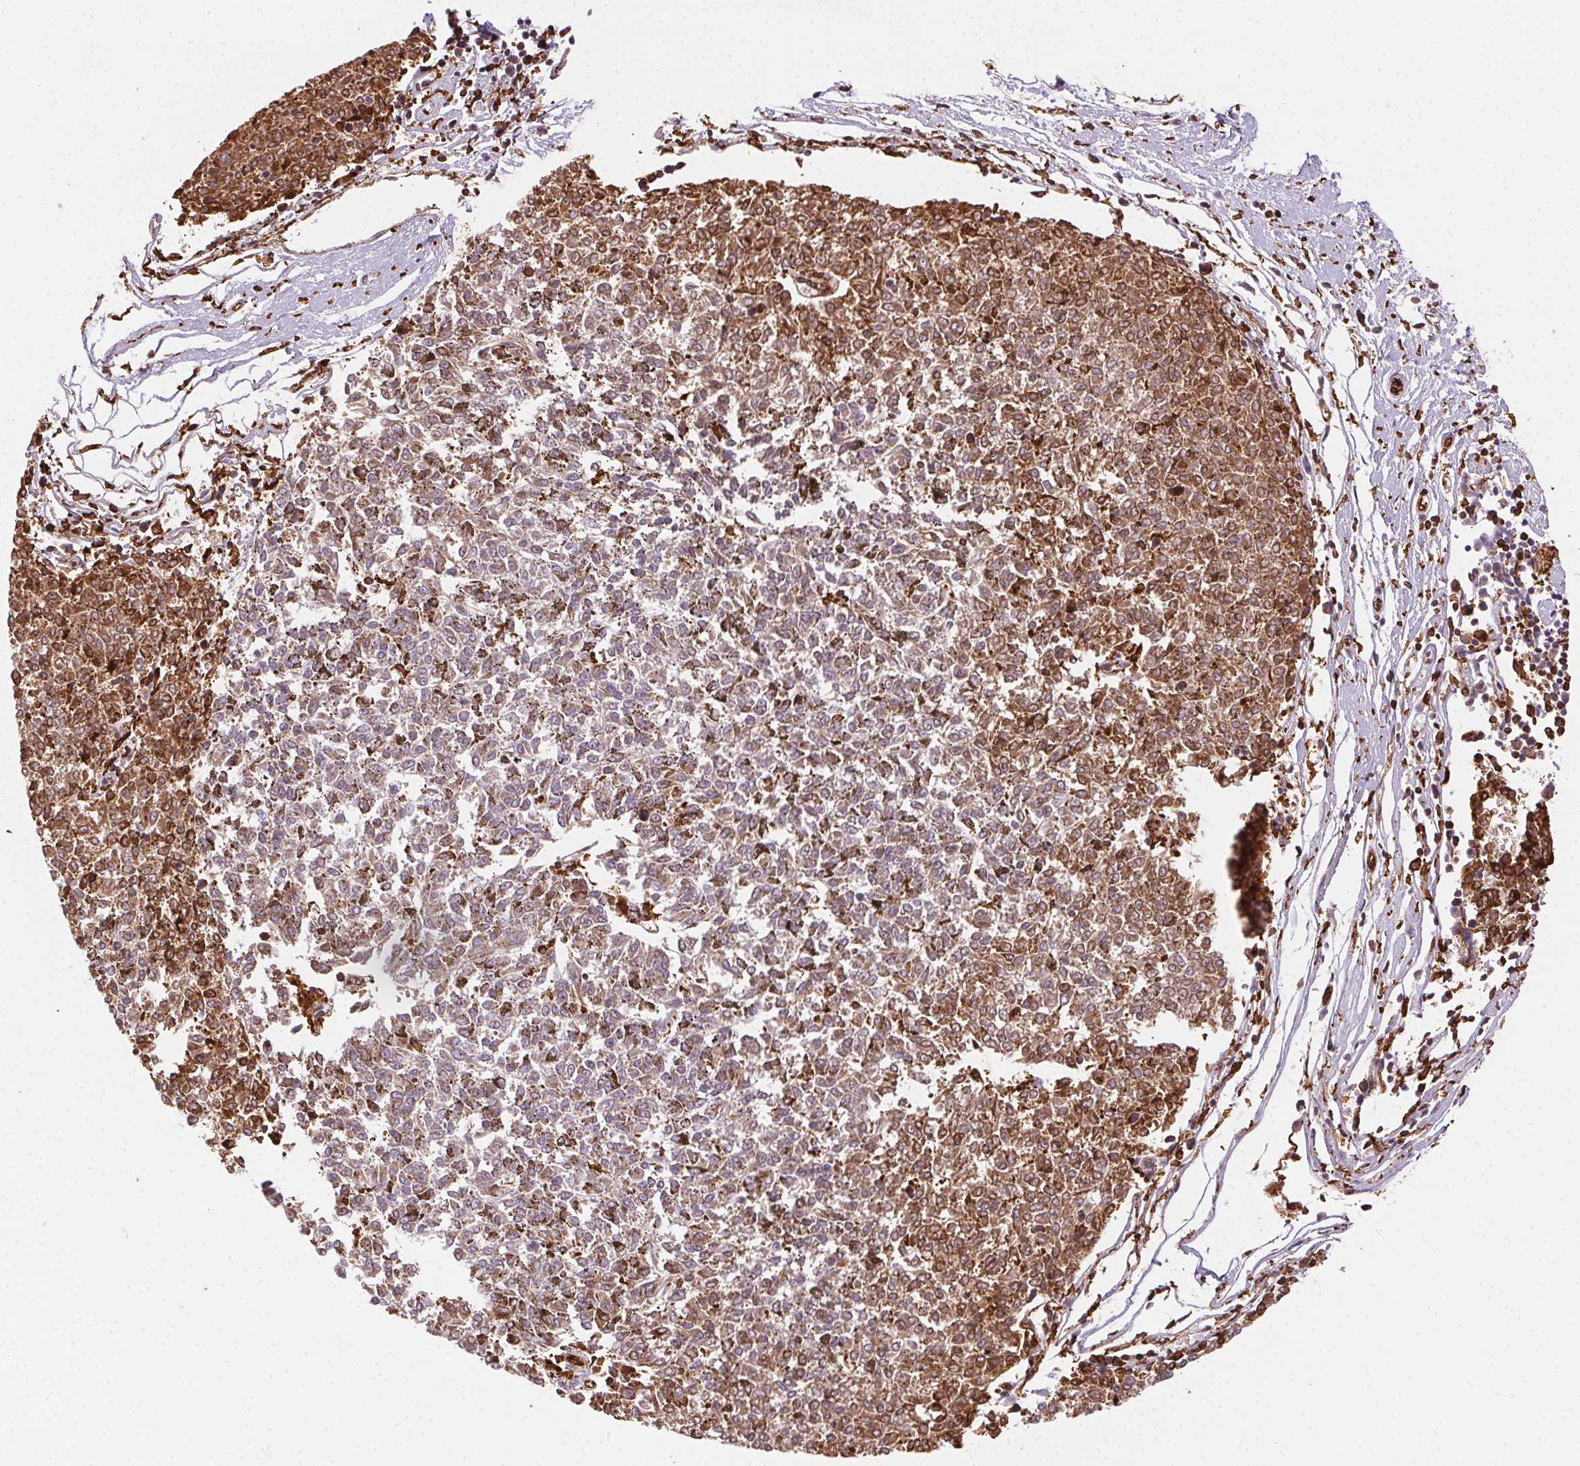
{"staining": {"intensity": "moderate", "quantity": "25%-75%", "location": "cytoplasmic/membranous"}, "tissue": "melanoma", "cell_type": "Tumor cells", "image_type": "cancer", "snomed": [{"axis": "morphology", "description": "Malignant melanoma, NOS"}, {"axis": "topography", "description": "Skin"}], "caption": "IHC histopathology image of human malignant melanoma stained for a protein (brown), which displays medium levels of moderate cytoplasmic/membranous staining in about 25%-75% of tumor cells.", "gene": "RNASET2", "patient": {"sex": "female", "age": 72}}